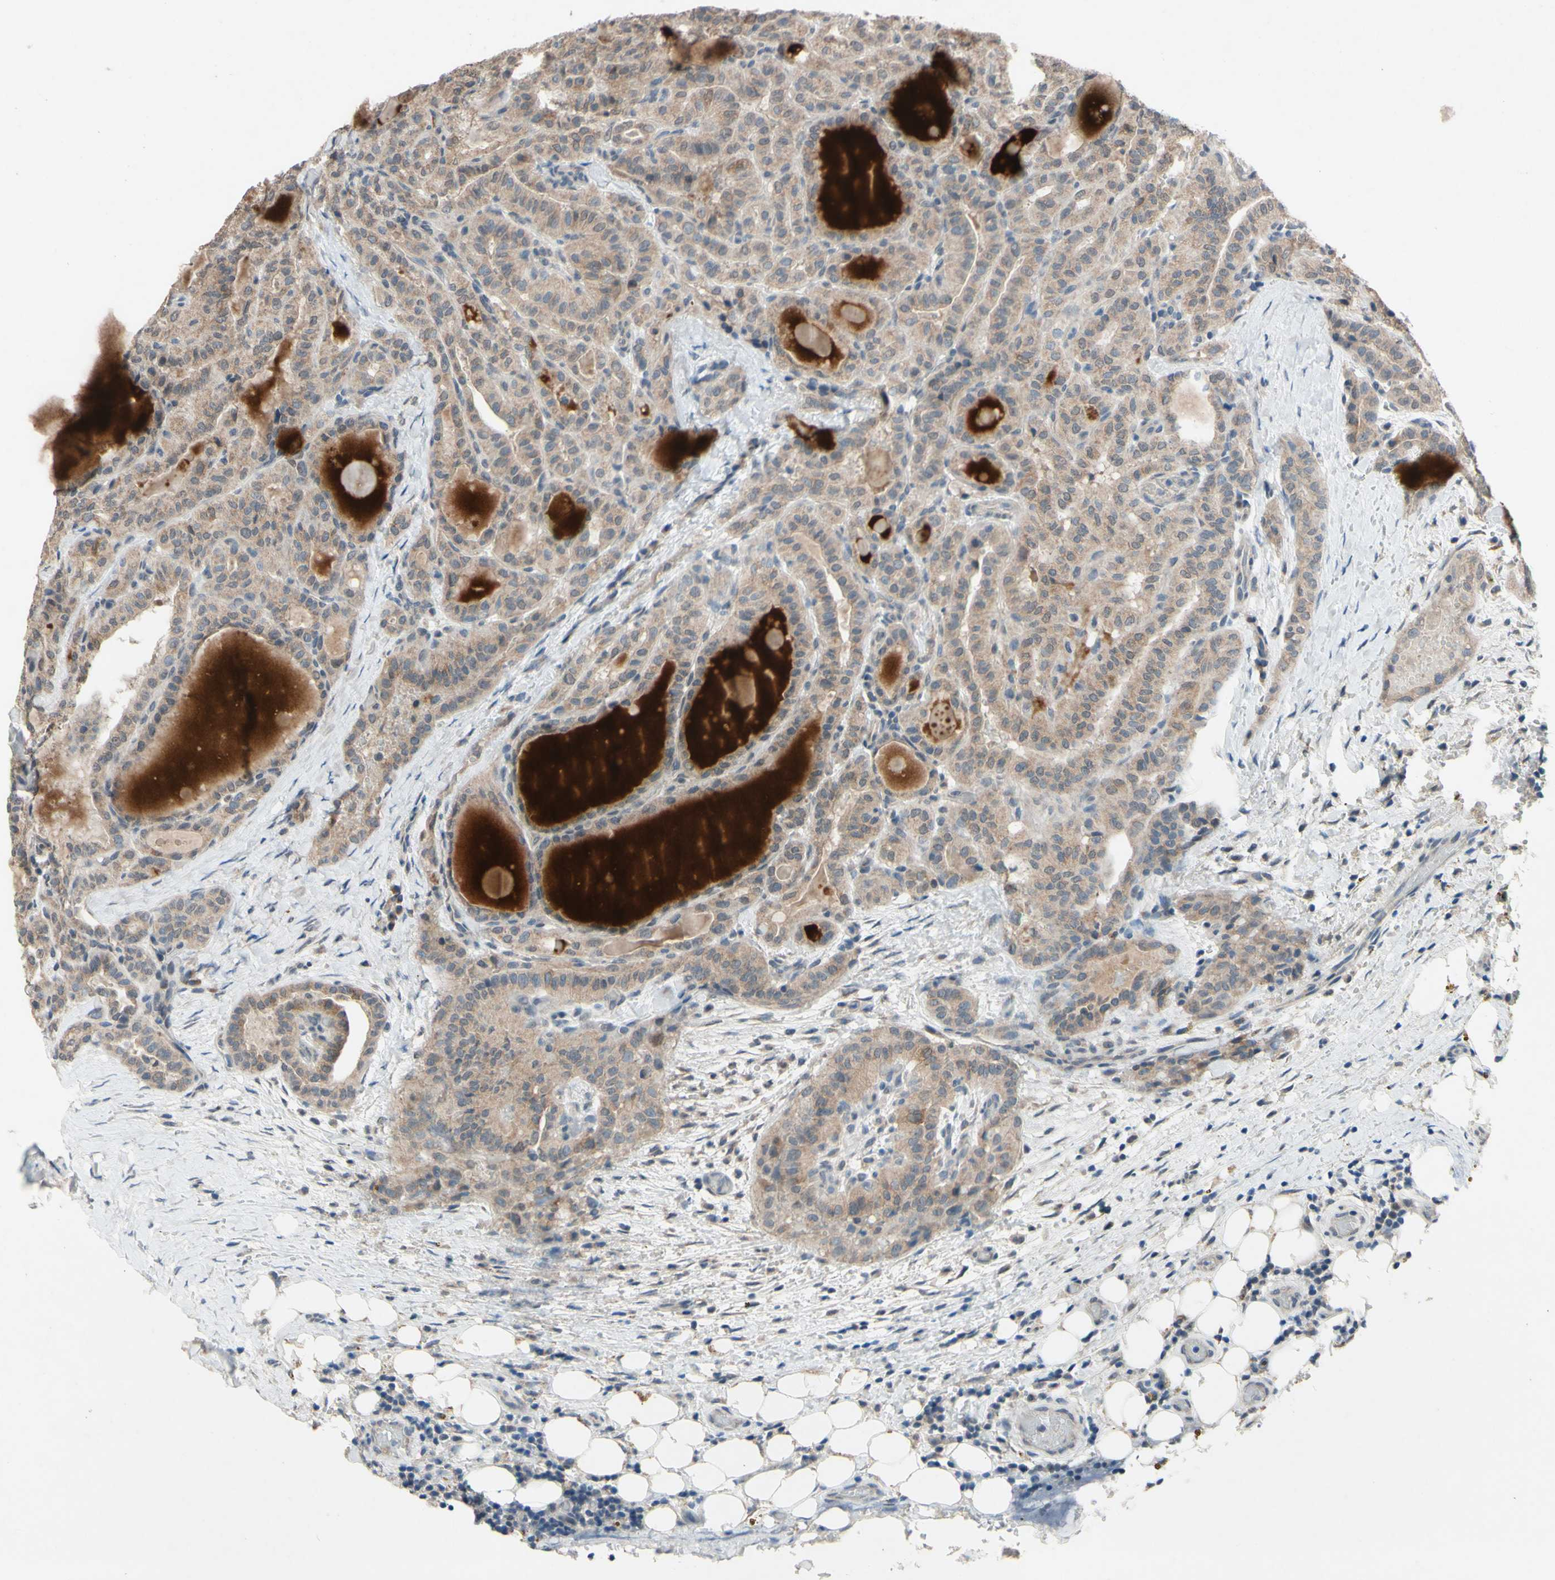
{"staining": {"intensity": "moderate", "quantity": ">75%", "location": "cytoplasmic/membranous"}, "tissue": "thyroid cancer", "cell_type": "Tumor cells", "image_type": "cancer", "snomed": [{"axis": "morphology", "description": "Papillary adenocarcinoma, NOS"}, {"axis": "topography", "description": "Thyroid gland"}], "caption": "This histopathology image exhibits IHC staining of human thyroid papillary adenocarcinoma, with medium moderate cytoplasmic/membranous positivity in about >75% of tumor cells.", "gene": "CDCP1", "patient": {"sex": "male", "age": 77}}